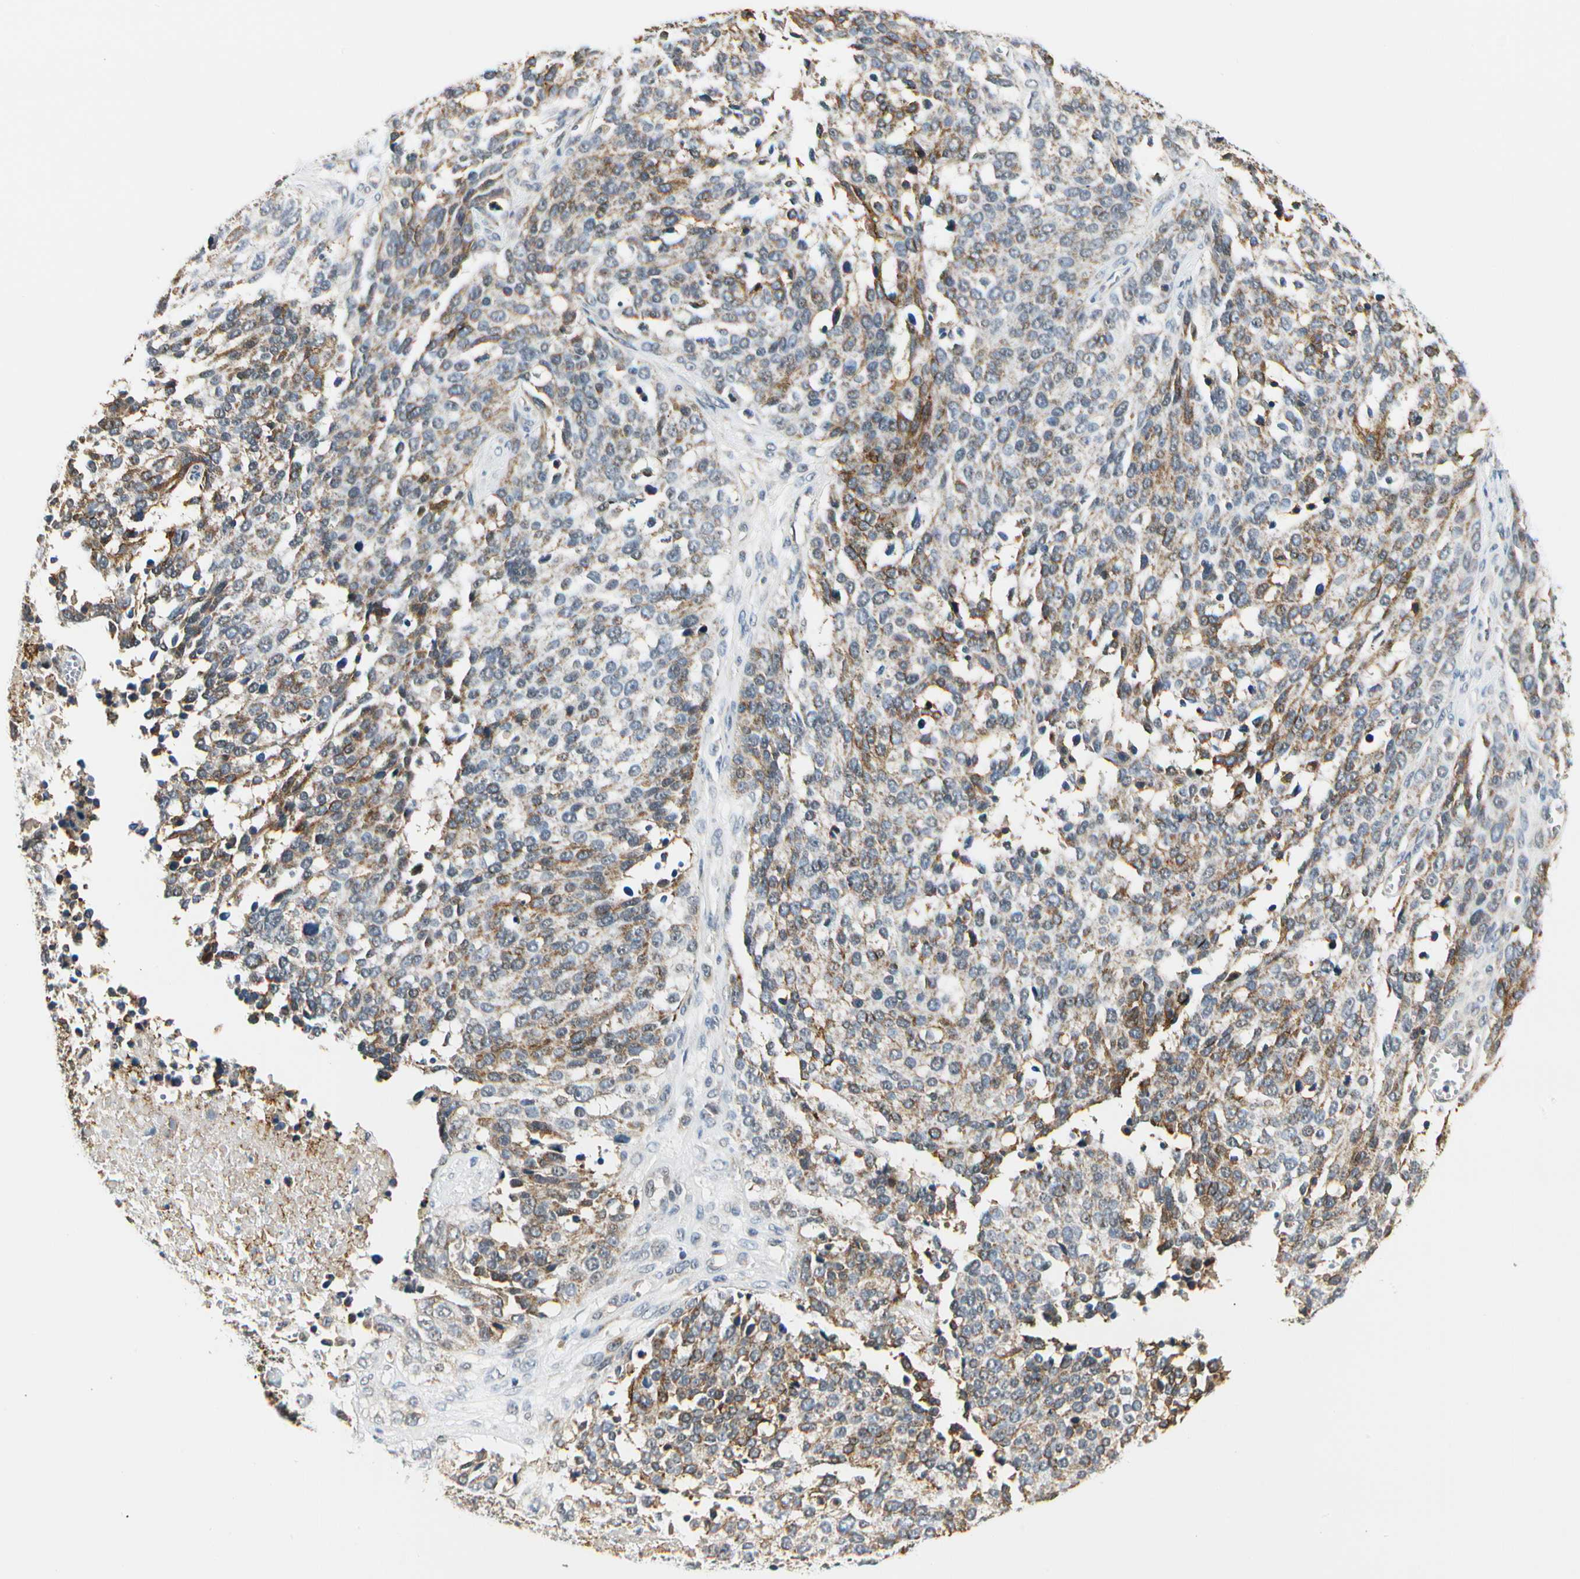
{"staining": {"intensity": "moderate", "quantity": "25%-75%", "location": "cytoplasmic/membranous"}, "tissue": "ovarian cancer", "cell_type": "Tumor cells", "image_type": "cancer", "snomed": [{"axis": "morphology", "description": "Cystadenocarcinoma, serous, NOS"}, {"axis": "topography", "description": "Ovary"}], "caption": "This is an image of immunohistochemistry (IHC) staining of ovarian cancer, which shows moderate expression in the cytoplasmic/membranous of tumor cells.", "gene": "PDK2", "patient": {"sex": "female", "age": 44}}